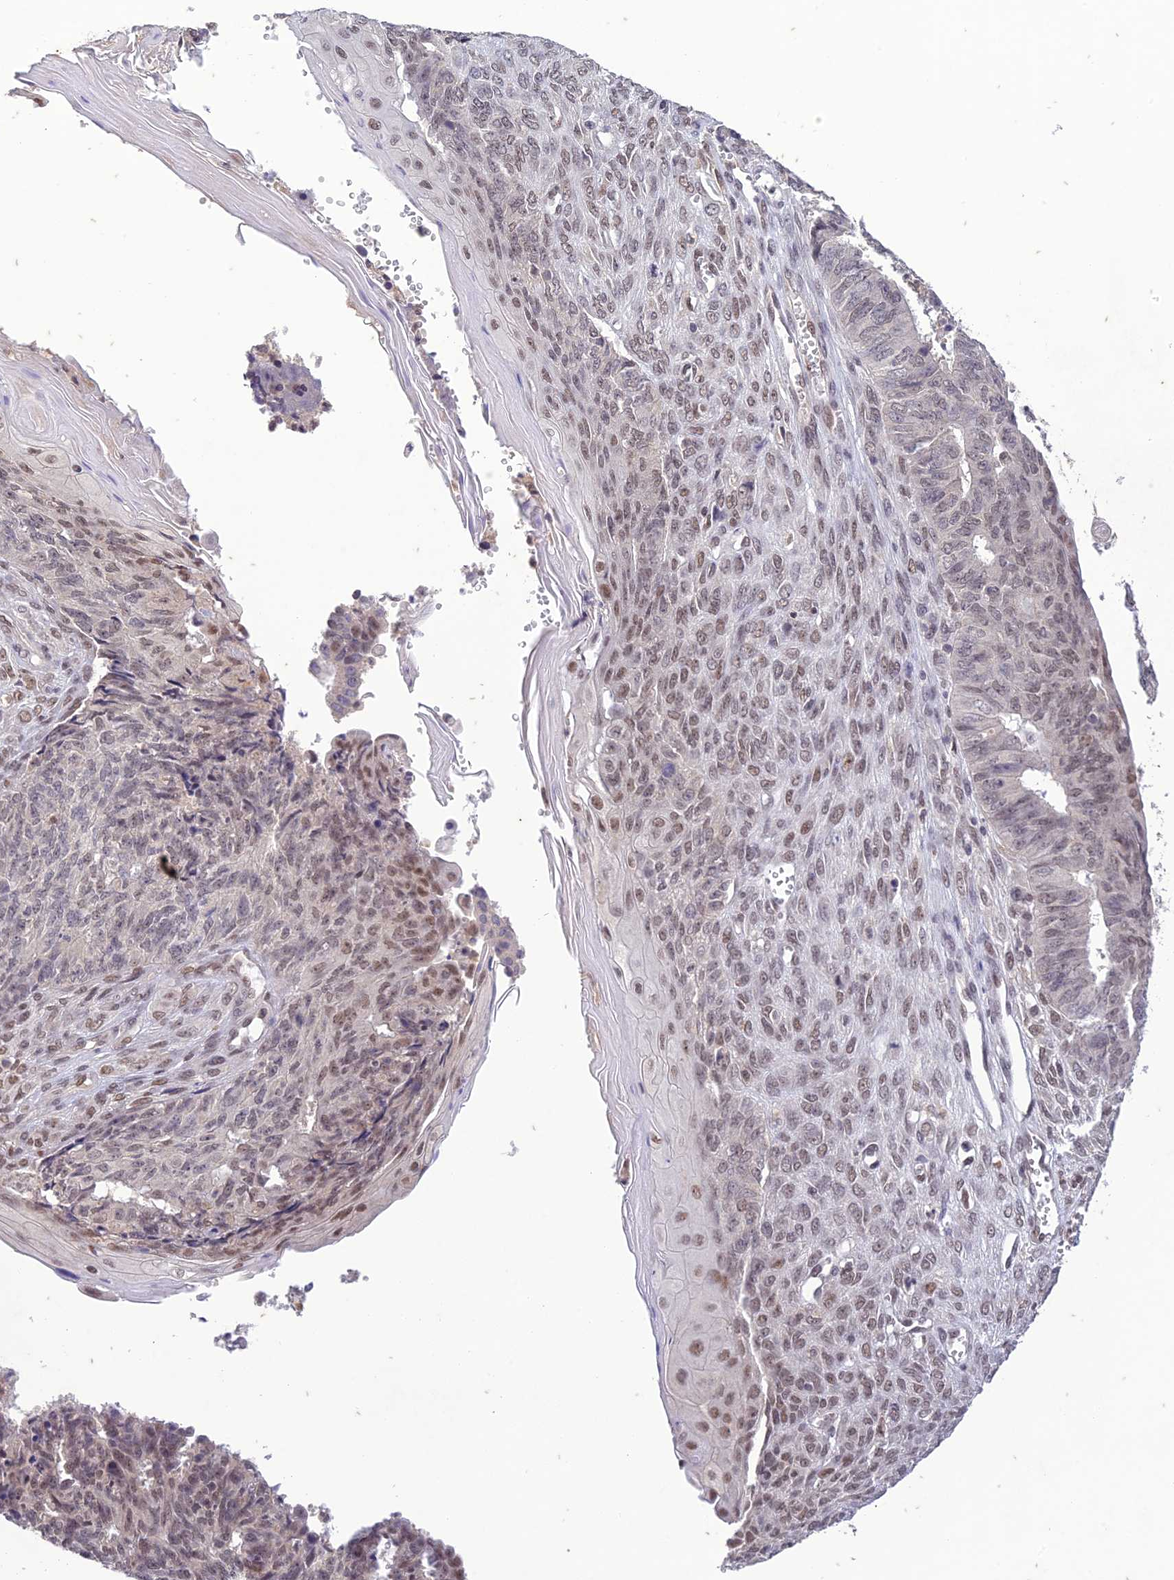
{"staining": {"intensity": "weak", "quantity": "25%-75%", "location": "nuclear"}, "tissue": "endometrial cancer", "cell_type": "Tumor cells", "image_type": "cancer", "snomed": [{"axis": "morphology", "description": "Adenocarcinoma, NOS"}, {"axis": "topography", "description": "Endometrium"}], "caption": "Immunohistochemistry (IHC) of human endometrial adenocarcinoma displays low levels of weak nuclear expression in approximately 25%-75% of tumor cells.", "gene": "POP4", "patient": {"sex": "female", "age": 32}}